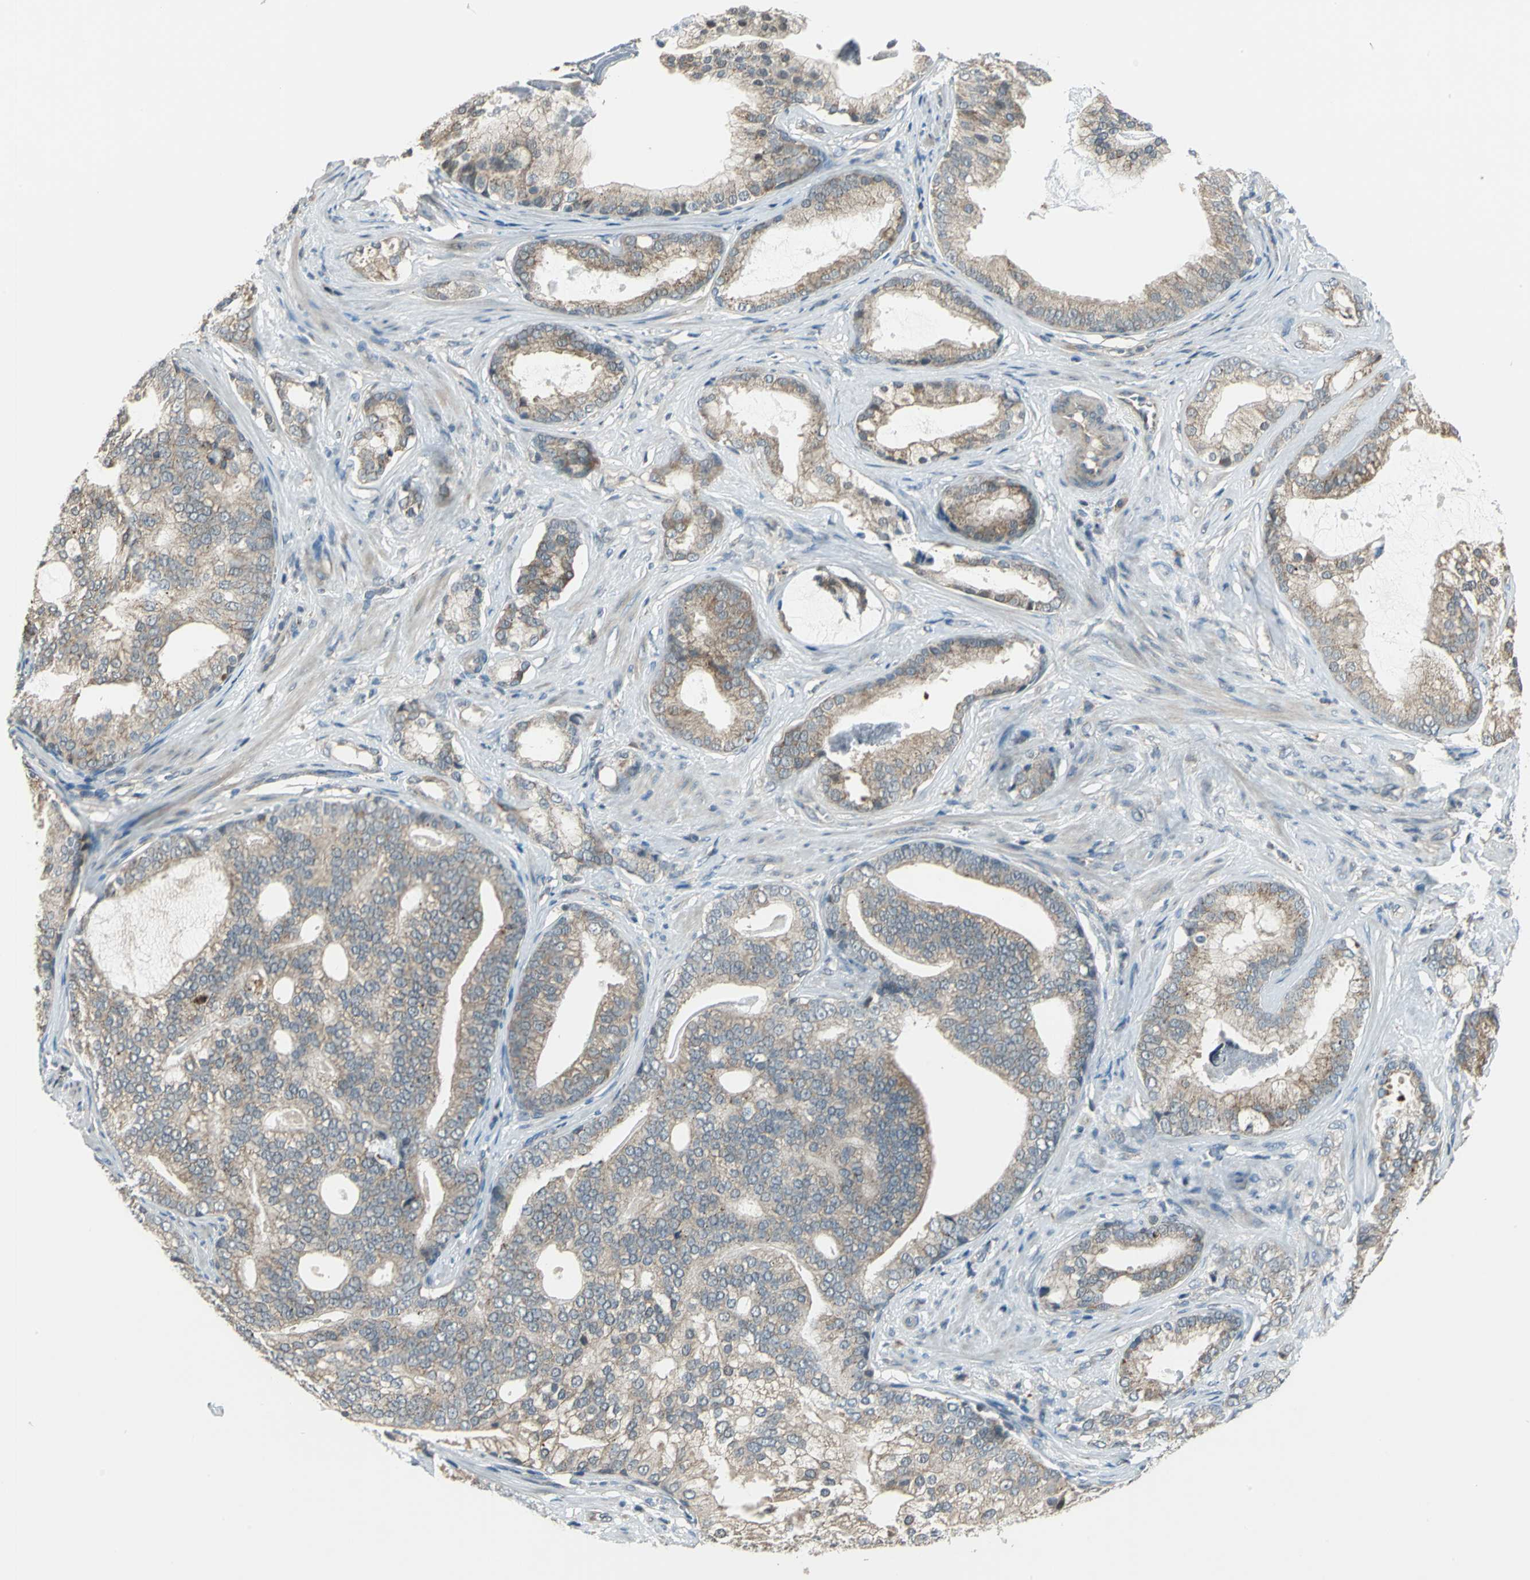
{"staining": {"intensity": "weak", "quantity": ">75%", "location": "cytoplasmic/membranous"}, "tissue": "prostate cancer", "cell_type": "Tumor cells", "image_type": "cancer", "snomed": [{"axis": "morphology", "description": "Adenocarcinoma, Low grade"}, {"axis": "topography", "description": "Prostate"}], "caption": "Protein staining of prostate cancer (low-grade adenocarcinoma) tissue demonstrates weak cytoplasmic/membranous positivity in approximately >75% of tumor cells. The protein is shown in brown color, while the nuclei are stained blue.", "gene": "TRAK1", "patient": {"sex": "male", "age": 58}}